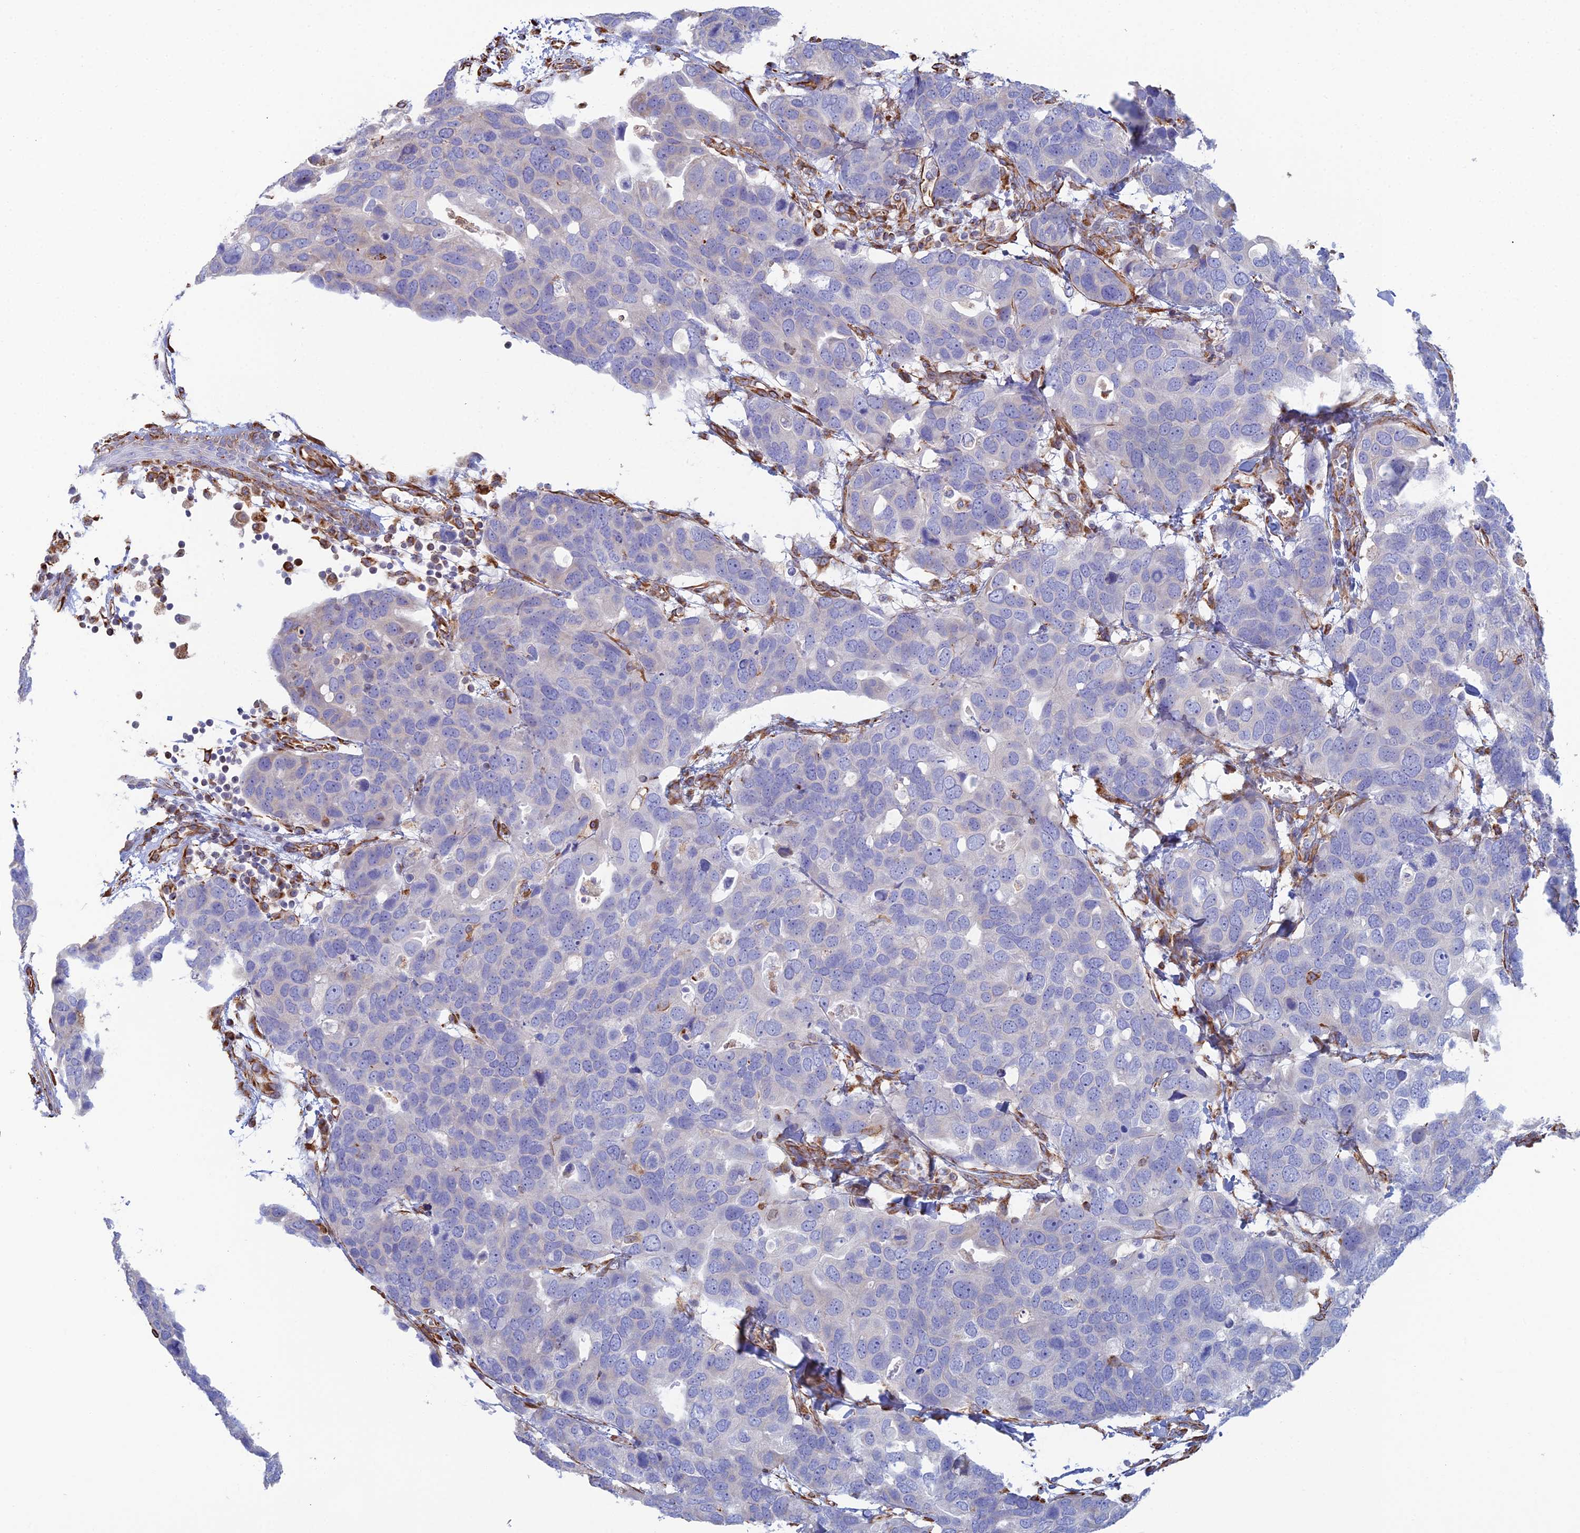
{"staining": {"intensity": "negative", "quantity": "none", "location": "none"}, "tissue": "breast cancer", "cell_type": "Tumor cells", "image_type": "cancer", "snomed": [{"axis": "morphology", "description": "Duct carcinoma"}, {"axis": "topography", "description": "Breast"}], "caption": "High magnification brightfield microscopy of infiltrating ductal carcinoma (breast) stained with DAB (brown) and counterstained with hematoxylin (blue): tumor cells show no significant expression.", "gene": "CLVS2", "patient": {"sex": "female", "age": 83}}